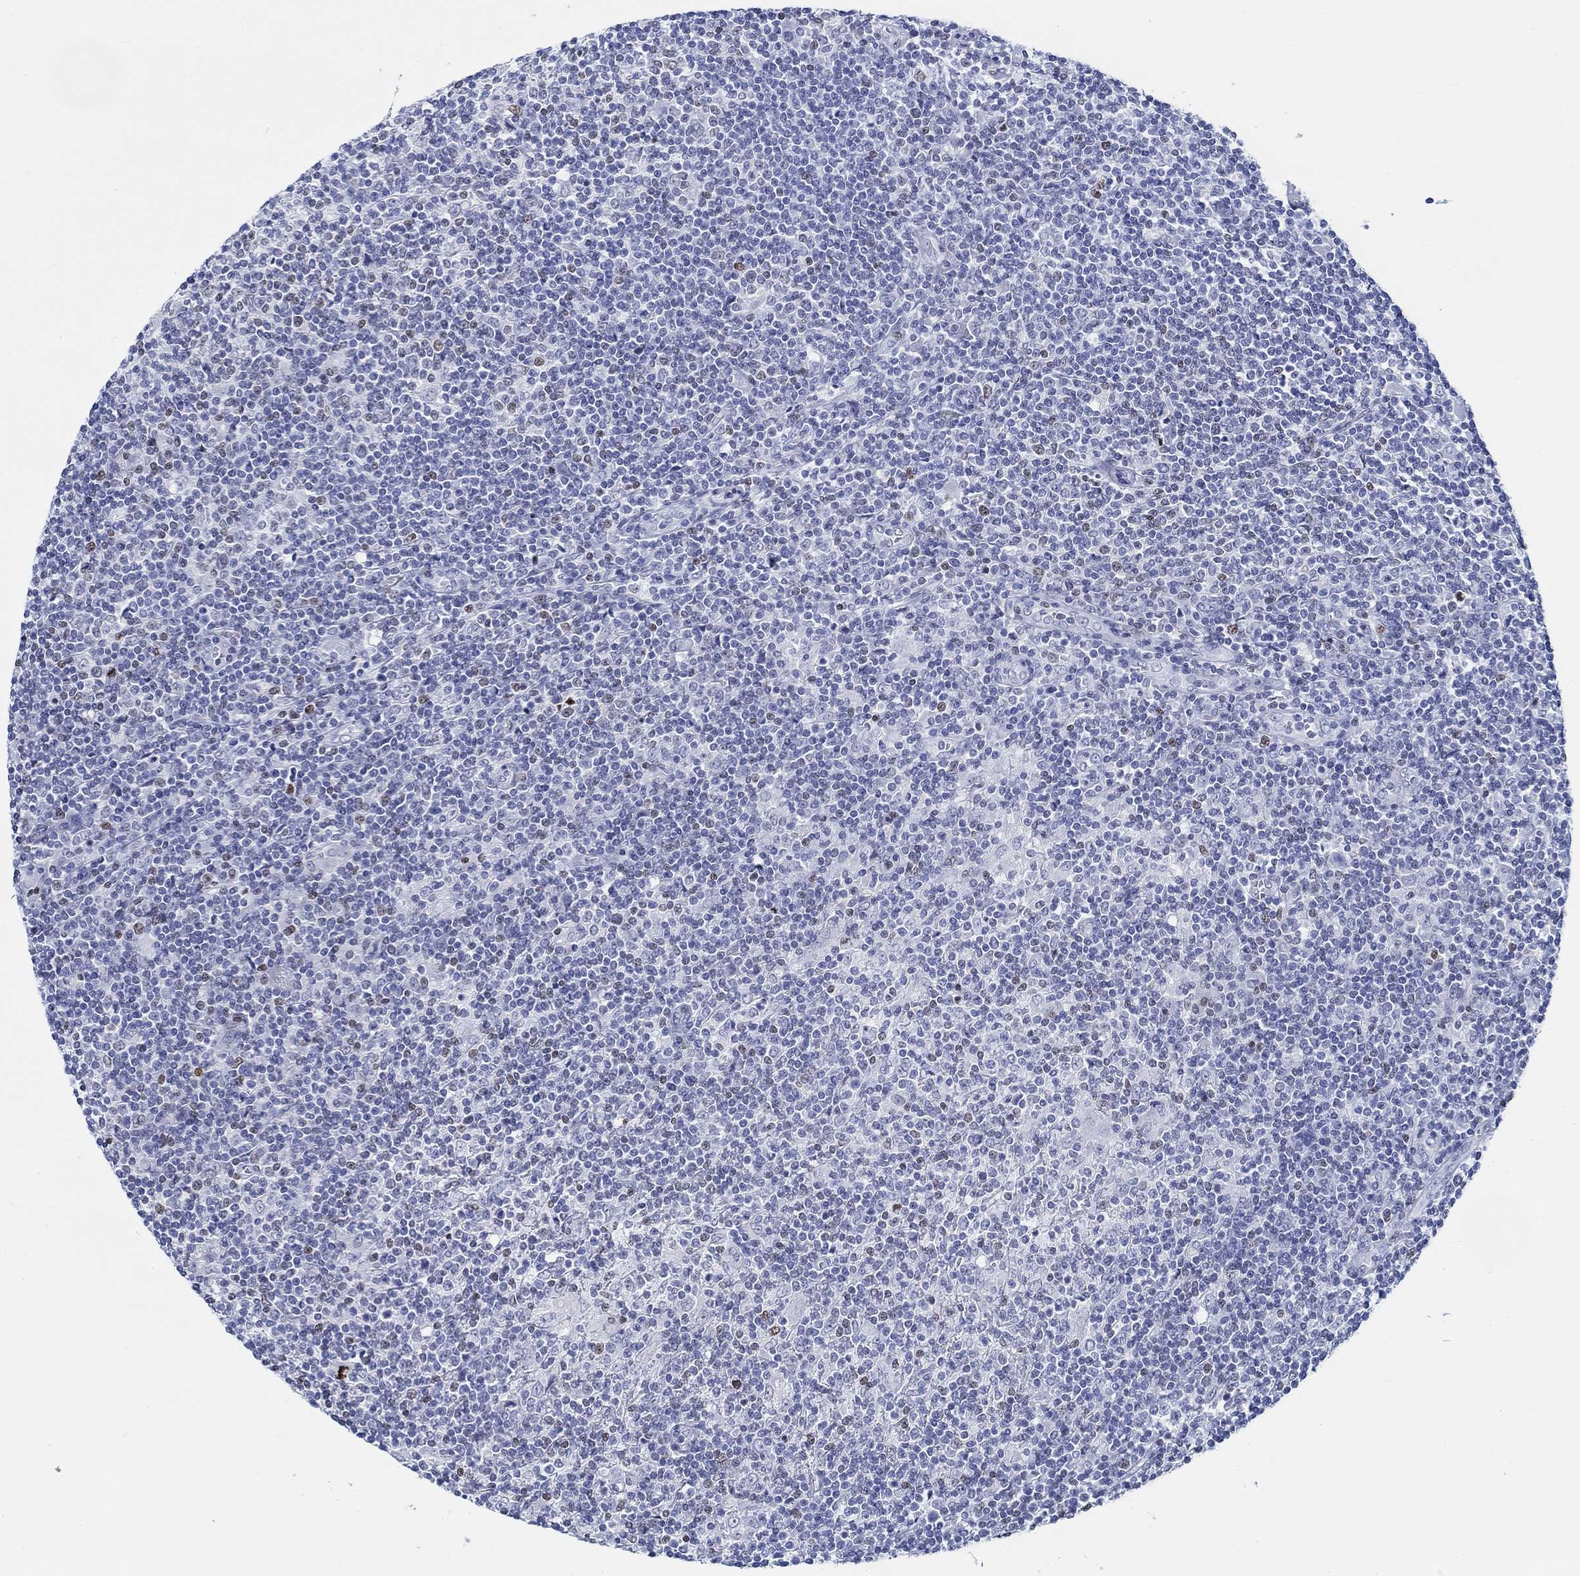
{"staining": {"intensity": "negative", "quantity": "none", "location": "none"}, "tissue": "lymphoma", "cell_type": "Tumor cells", "image_type": "cancer", "snomed": [{"axis": "morphology", "description": "Hodgkin's disease, NOS"}, {"axis": "topography", "description": "Lymph node"}], "caption": "Immunohistochemistry of lymphoma demonstrates no staining in tumor cells. The staining is performed using DAB (3,3'-diaminobenzidine) brown chromogen with nuclei counter-stained in using hematoxylin.", "gene": "H1-1", "patient": {"sex": "male", "age": 40}}